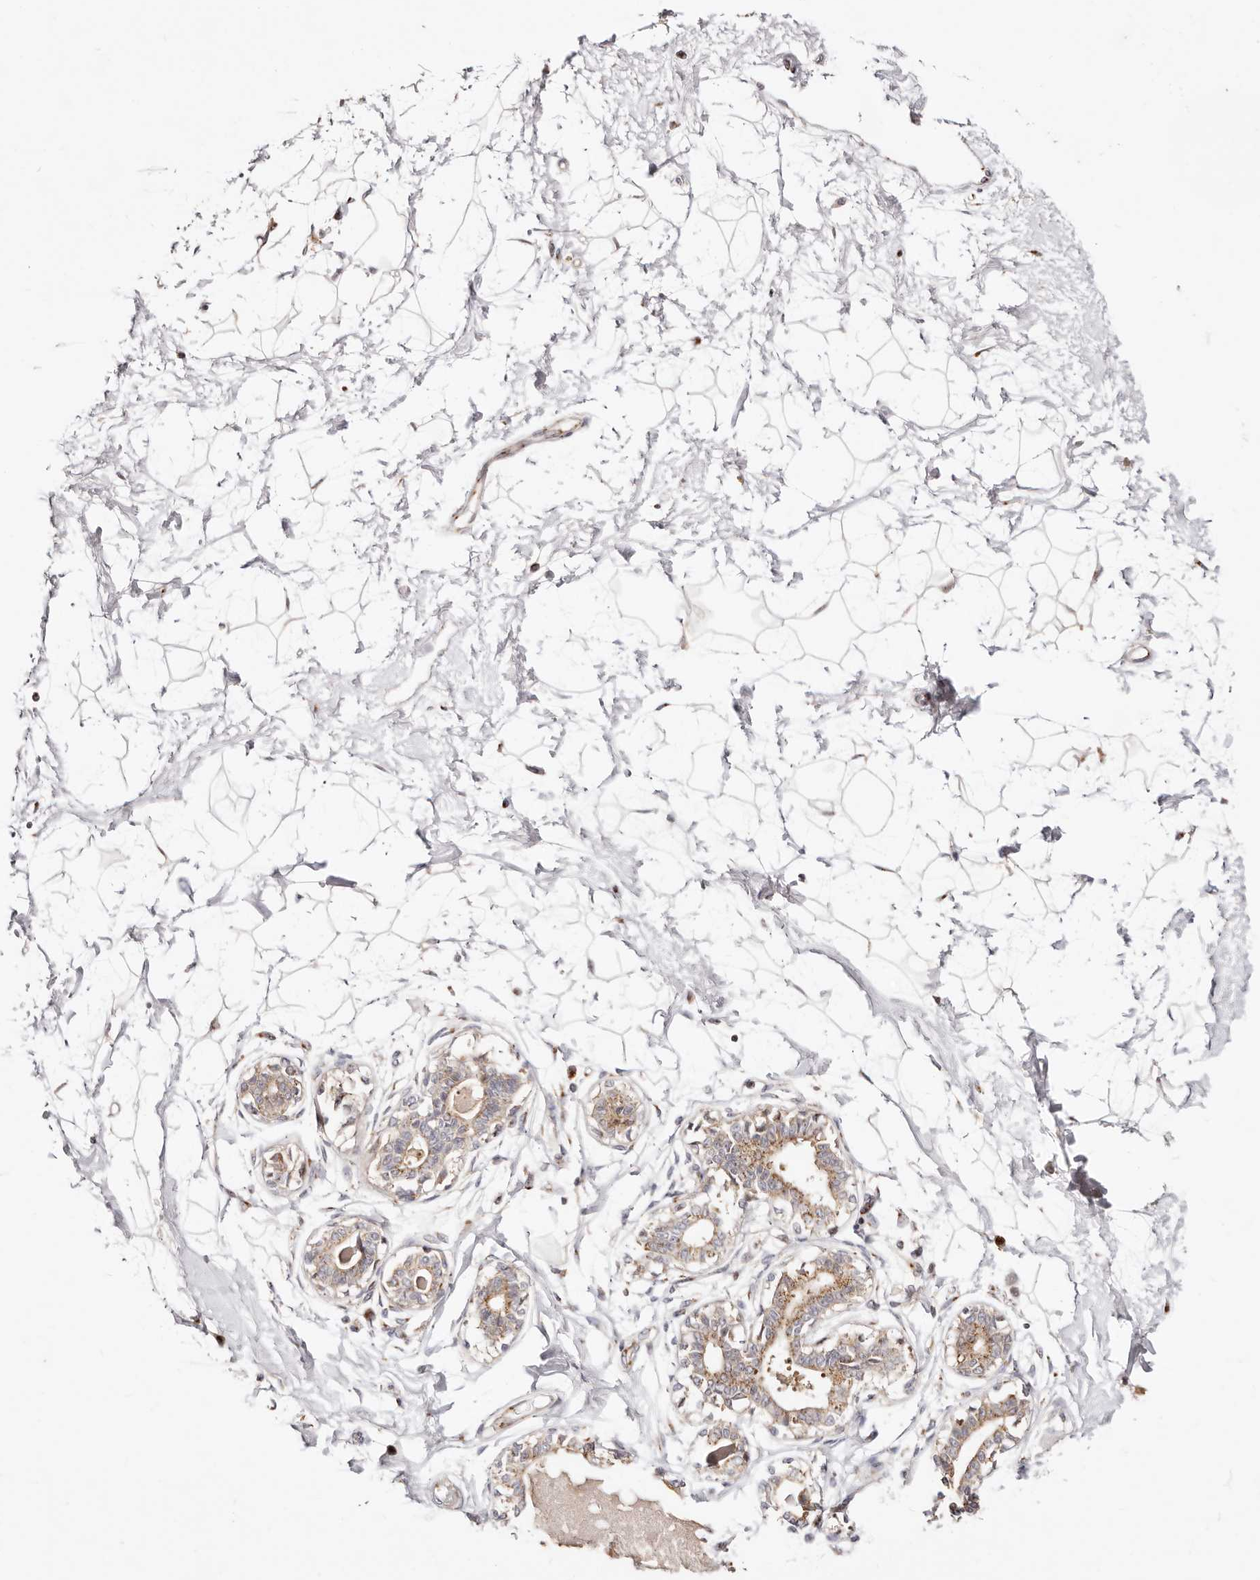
{"staining": {"intensity": "negative", "quantity": "none", "location": "none"}, "tissue": "breast", "cell_type": "Adipocytes", "image_type": "normal", "snomed": [{"axis": "morphology", "description": "Normal tissue, NOS"}, {"axis": "topography", "description": "Breast"}], "caption": "The micrograph shows no significant staining in adipocytes of breast. (Brightfield microscopy of DAB immunohistochemistry (IHC) at high magnification).", "gene": "MAPK6", "patient": {"sex": "female", "age": 45}}